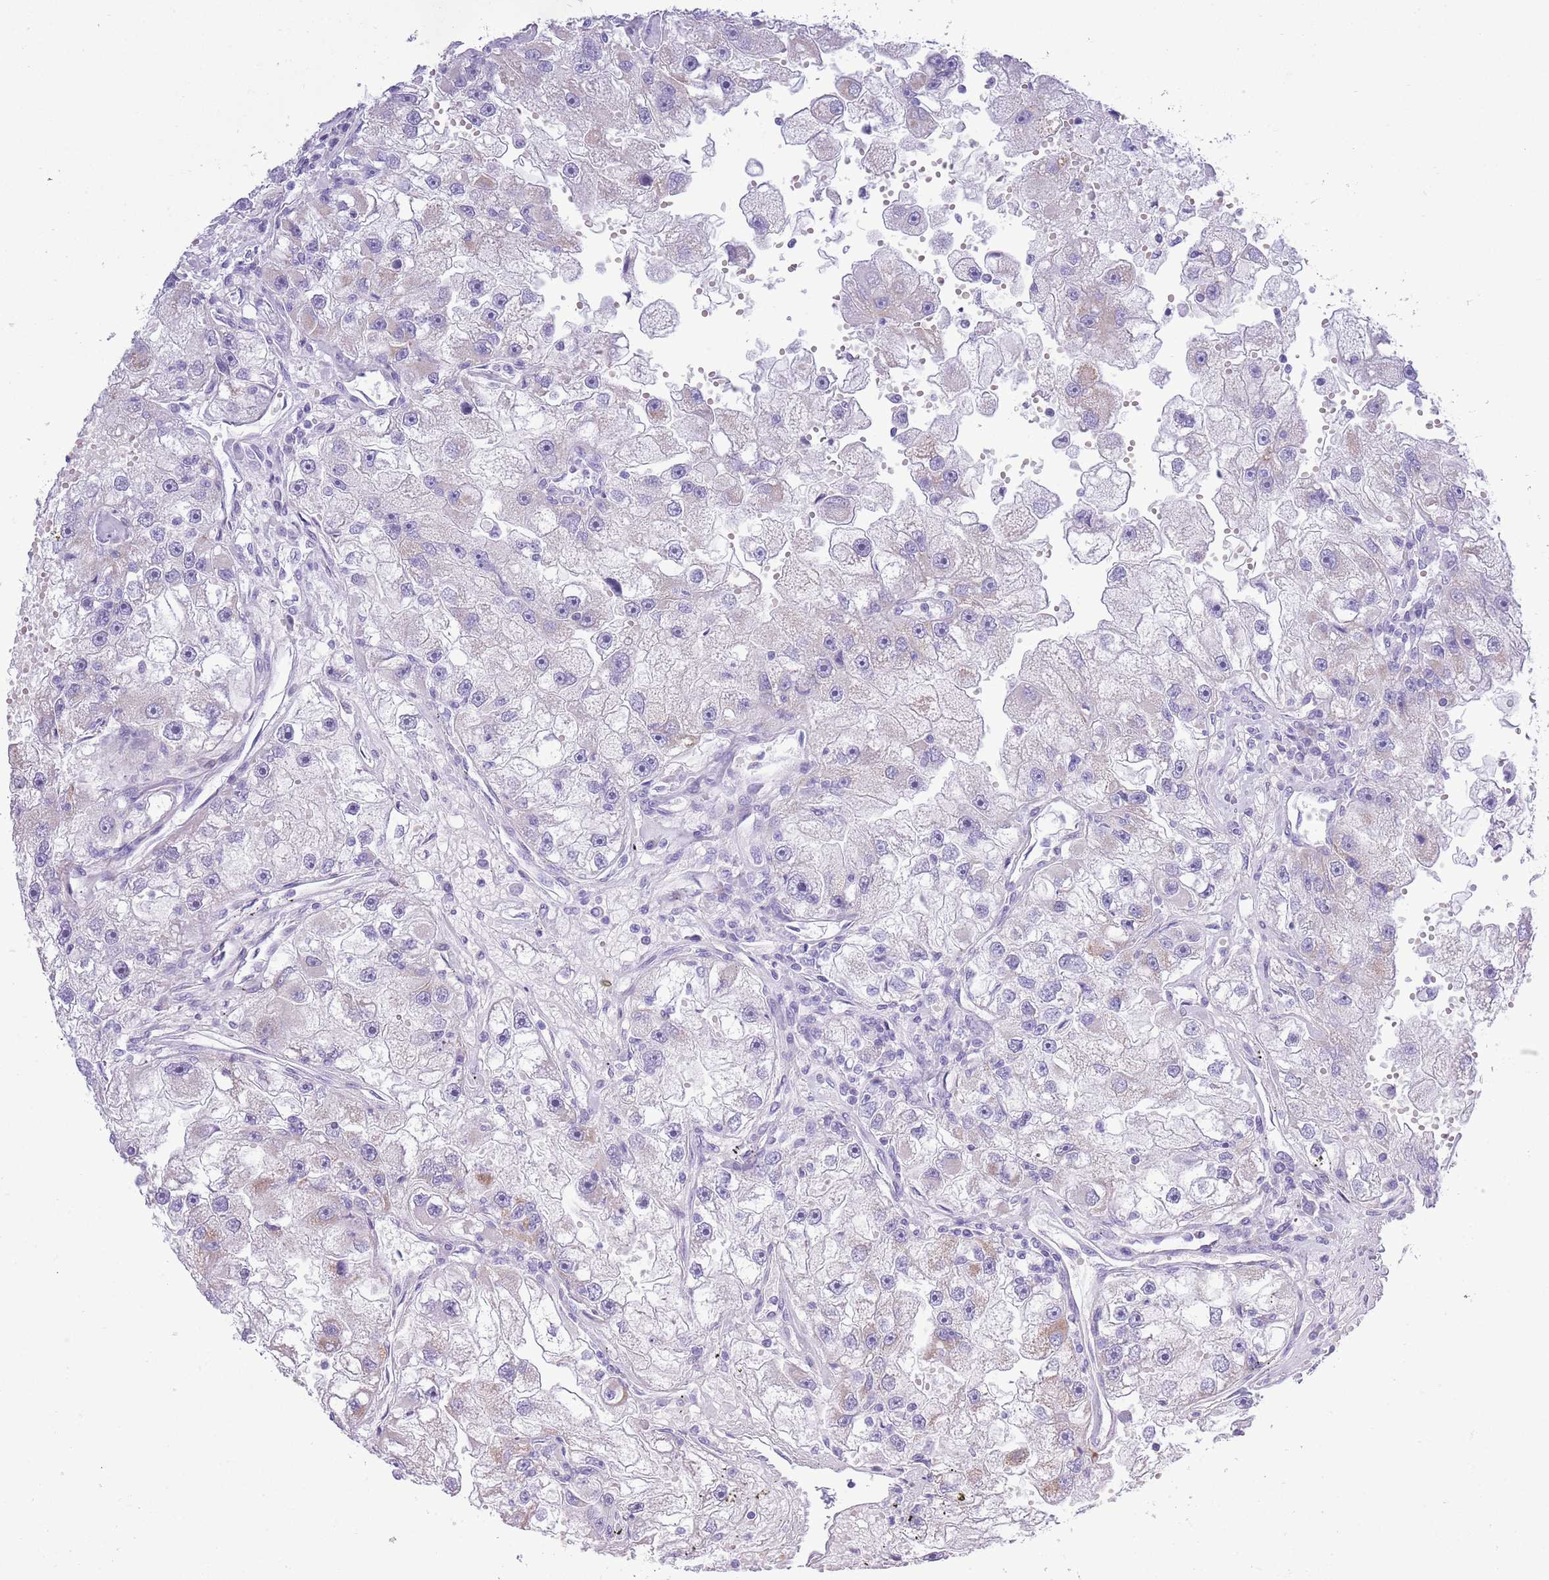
{"staining": {"intensity": "negative", "quantity": "none", "location": "none"}, "tissue": "renal cancer", "cell_type": "Tumor cells", "image_type": "cancer", "snomed": [{"axis": "morphology", "description": "Adenocarcinoma, NOS"}, {"axis": "topography", "description": "Kidney"}], "caption": "IHC micrograph of neoplastic tissue: adenocarcinoma (renal) stained with DAB reveals no significant protein expression in tumor cells.", "gene": "MOCOS", "patient": {"sex": "male", "age": 63}}